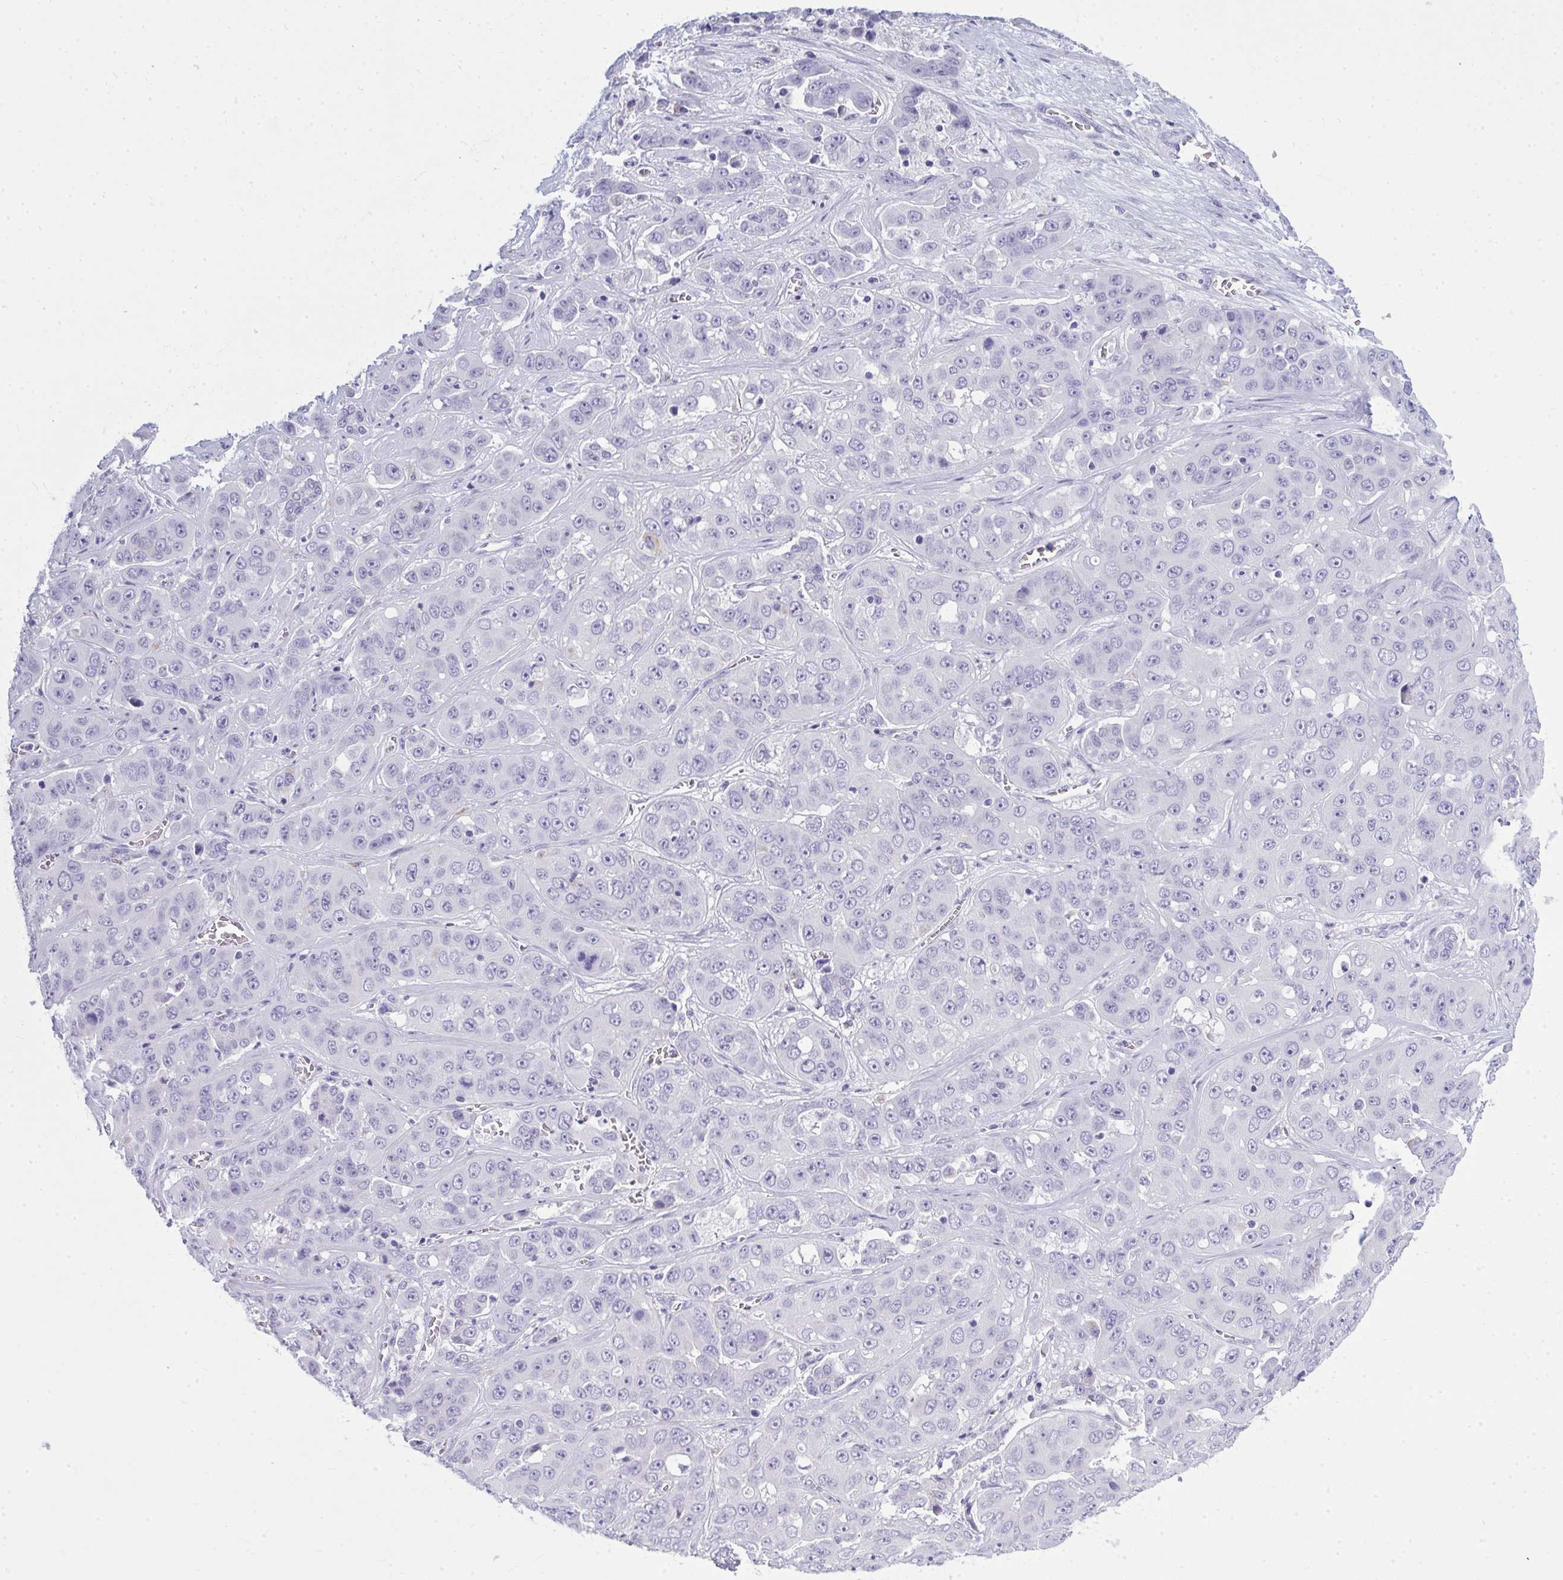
{"staining": {"intensity": "negative", "quantity": "none", "location": "none"}, "tissue": "liver cancer", "cell_type": "Tumor cells", "image_type": "cancer", "snomed": [{"axis": "morphology", "description": "Cholangiocarcinoma"}, {"axis": "topography", "description": "Liver"}], "caption": "The immunohistochemistry (IHC) photomicrograph has no significant positivity in tumor cells of cholangiocarcinoma (liver) tissue.", "gene": "QDPR", "patient": {"sex": "female", "age": 52}}